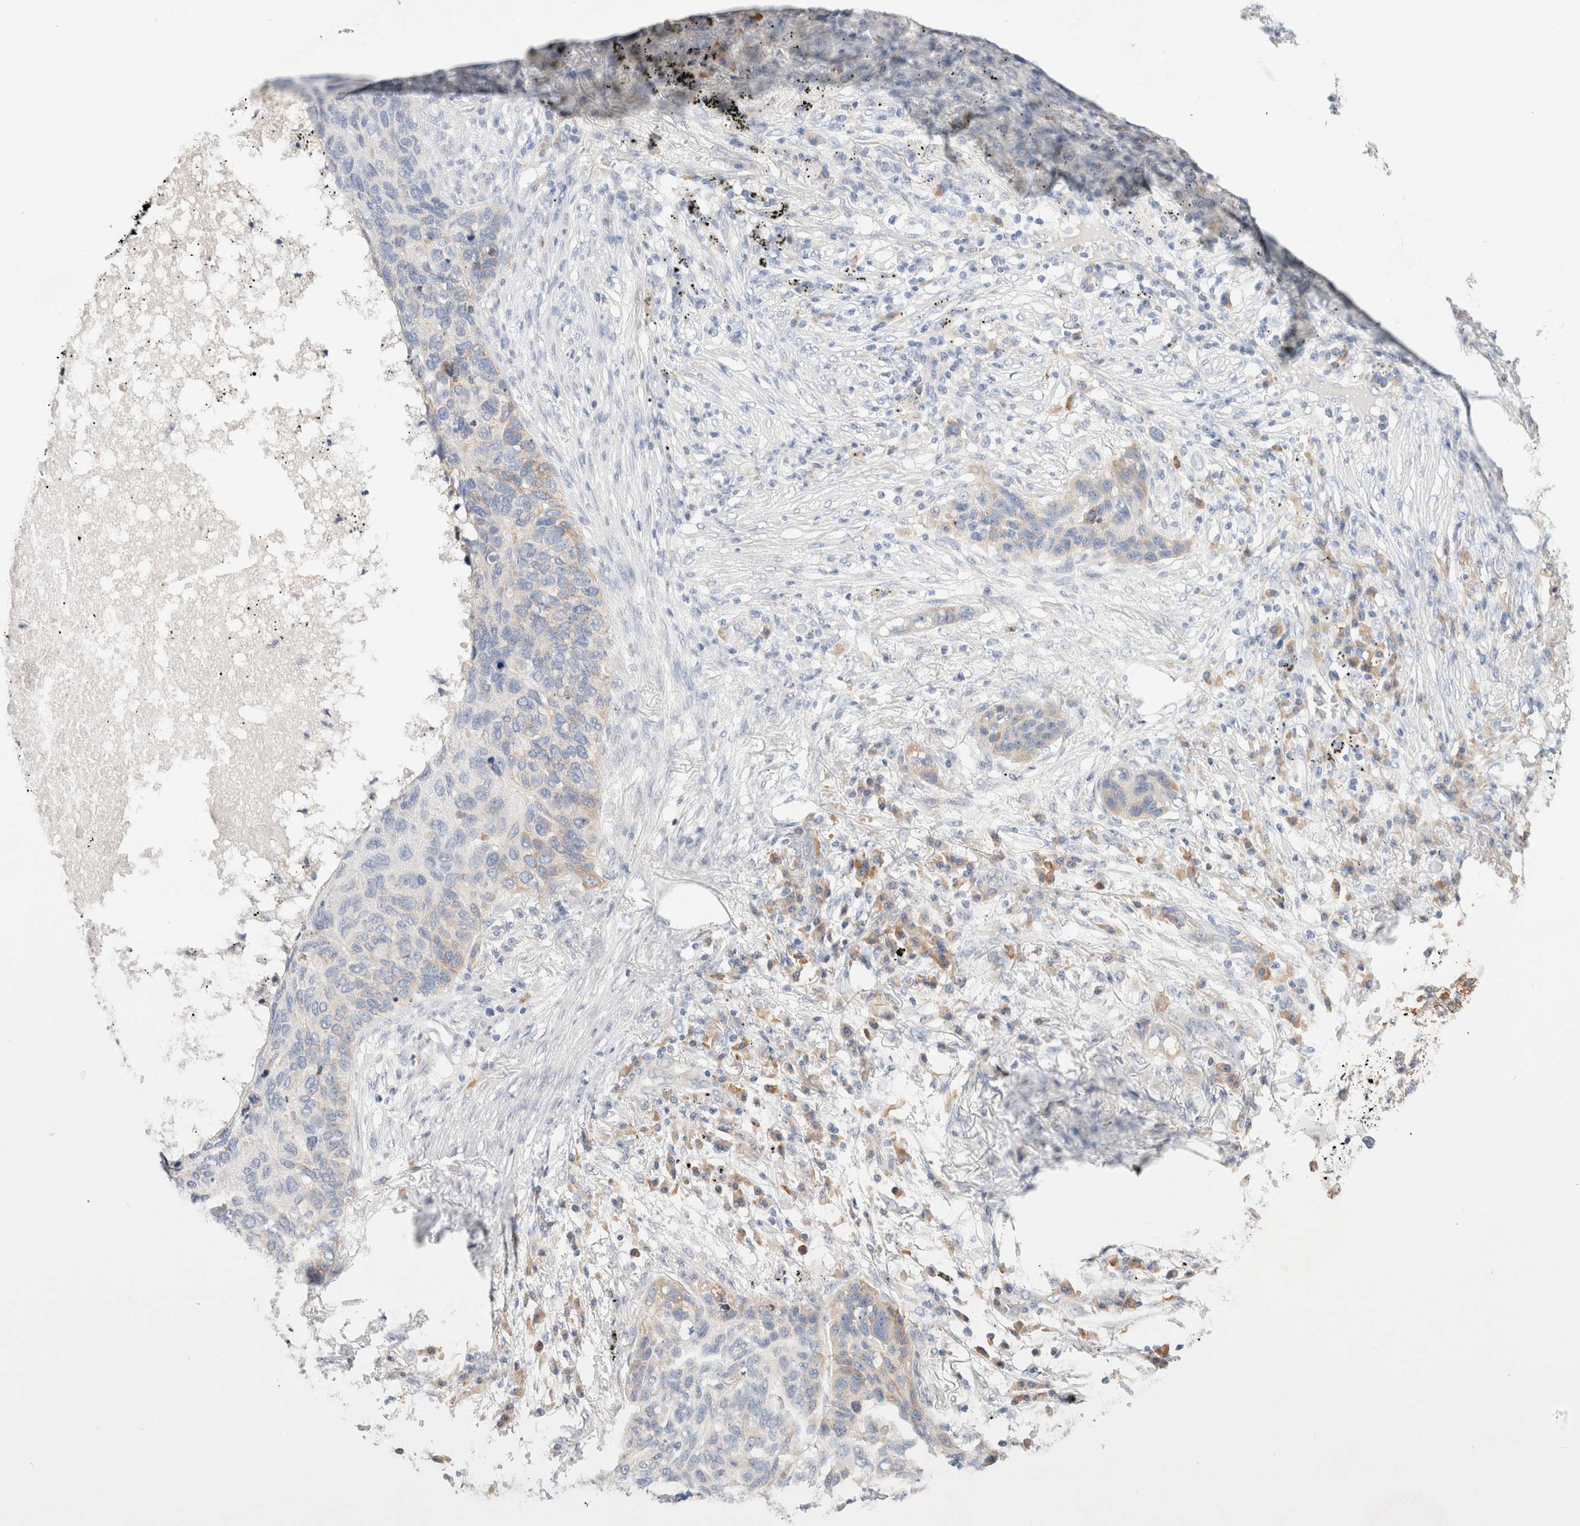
{"staining": {"intensity": "negative", "quantity": "none", "location": "none"}, "tissue": "lung cancer", "cell_type": "Tumor cells", "image_type": "cancer", "snomed": [{"axis": "morphology", "description": "Squamous cell carcinoma, NOS"}, {"axis": "topography", "description": "Lung"}], "caption": "An immunohistochemistry micrograph of squamous cell carcinoma (lung) is shown. There is no staining in tumor cells of squamous cell carcinoma (lung). (DAB IHC visualized using brightfield microscopy, high magnification).", "gene": "CSK", "patient": {"sex": "female", "age": 63}}